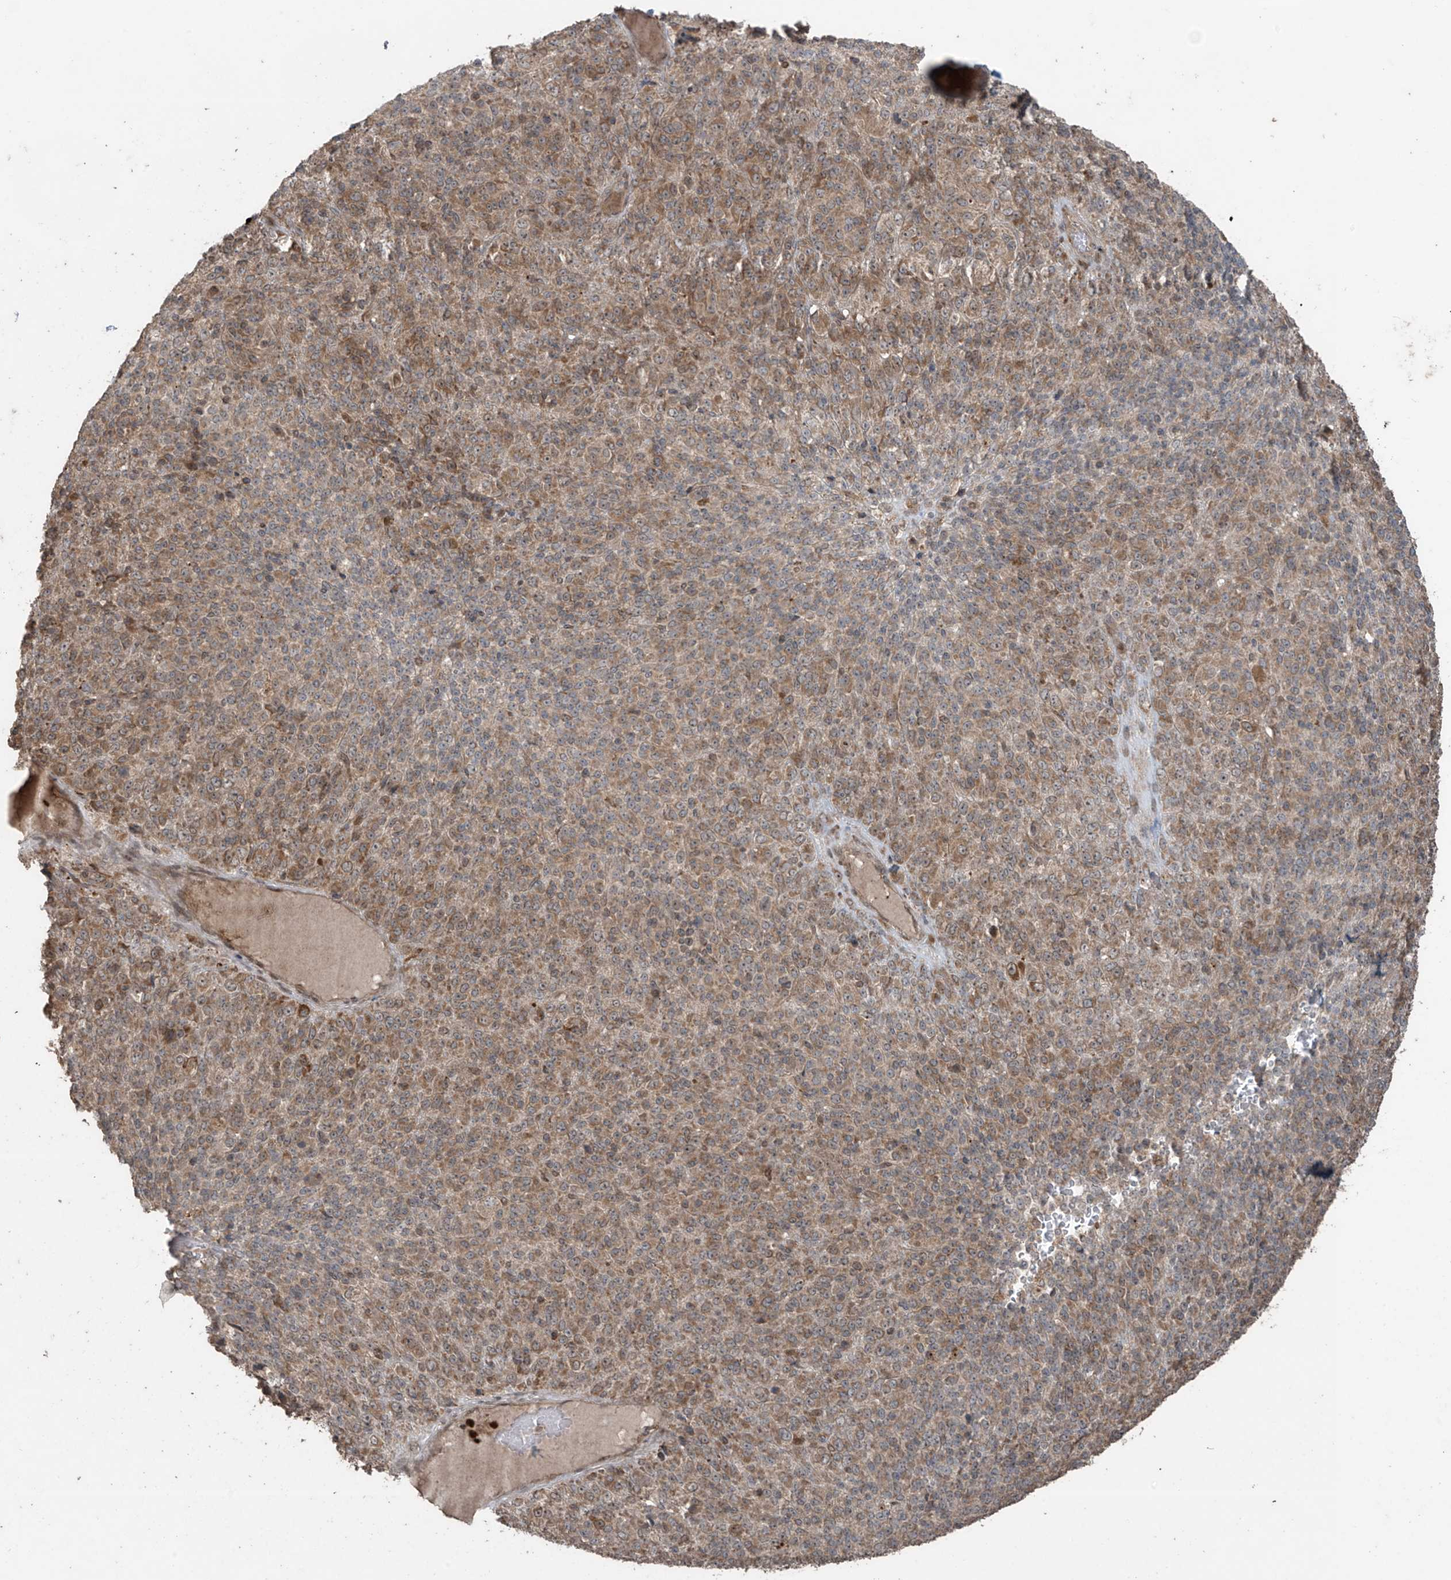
{"staining": {"intensity": "moderate", "quantity": ">75%", "location": "cytoplasmic/membranous"}, "tissue": "melanoma", "cell_type": "Tumor cells", "image_type": "cancer", "snomed": [{"axis": "morphology", "description": "Malignant melanoma, Metastatic site"}, {"axis": "topography", "description": "Brain"}], "caption": "Immunohistochemistry of human melanoma displays medium levels of moderate cytoplasmic/membranous staining in approximately >75% of tumor cells.", "gene": "PGPEP1", "patient": {"sex": "female", "age": 56}}